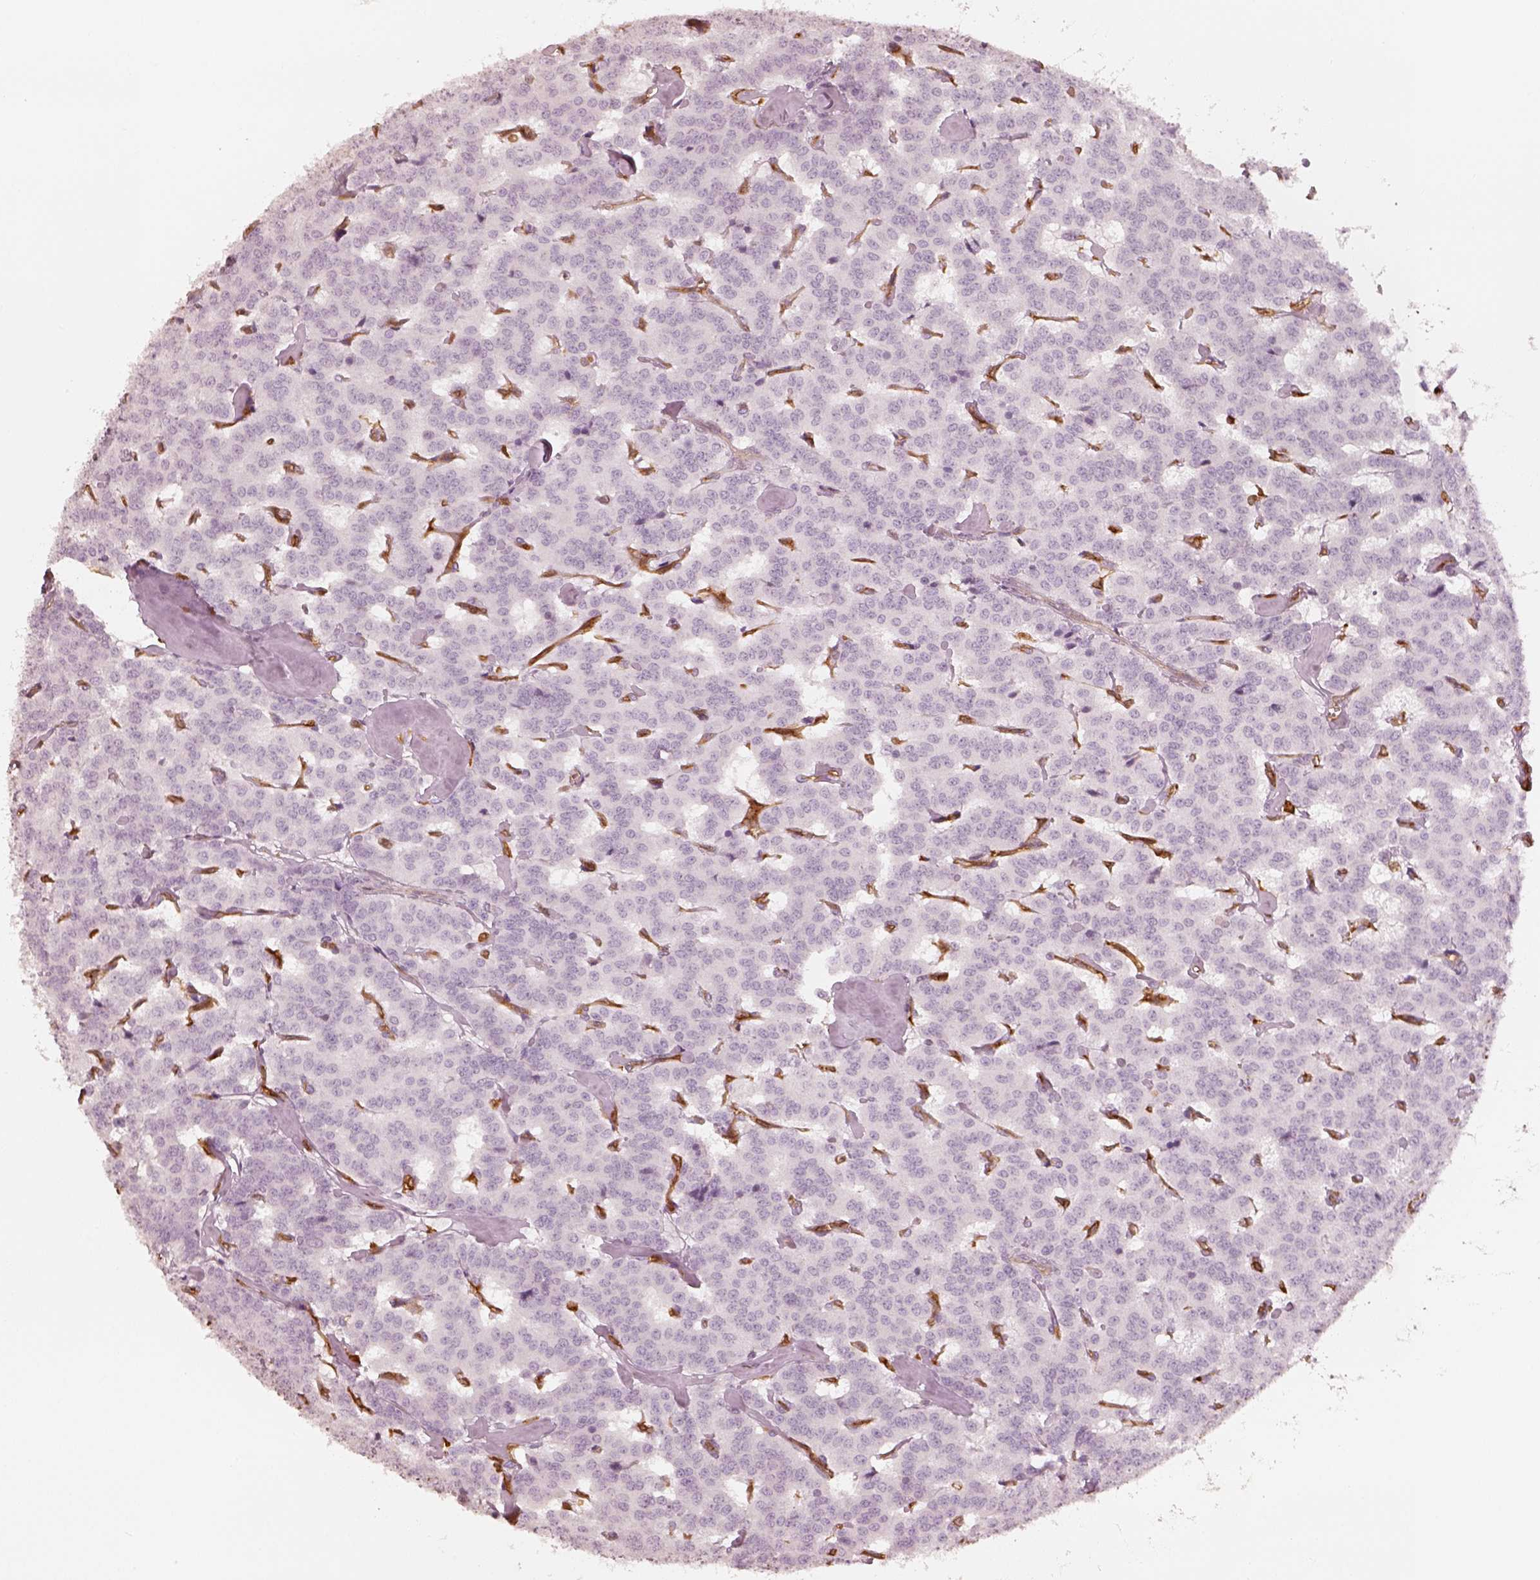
{"staining": {"intensity": "negative", "quantity": "none", "location": "none"}, "tissue": "carcinoid", "cell_type": "Tumor cells", "image_type": "cancer", "snomed": [{"axis": "morphology", "description": "Carcinoid, malignant, NOS"}, {"axis": "topography", "description": "Lung"}], "caption": "IHC histopathology image of neoplastic tissue: human carcinoid stained with DAB (3,3'-diaminobenzidine) displays no significant protein expression in tumor cells. The staining is performed using DAB (3,3'-diaminobenzidine) brown chromogen with nuclei counter-stained in using hematoxylin.", "gene": "FSCN1", "patient": {"sex": "female", "age": 46}}